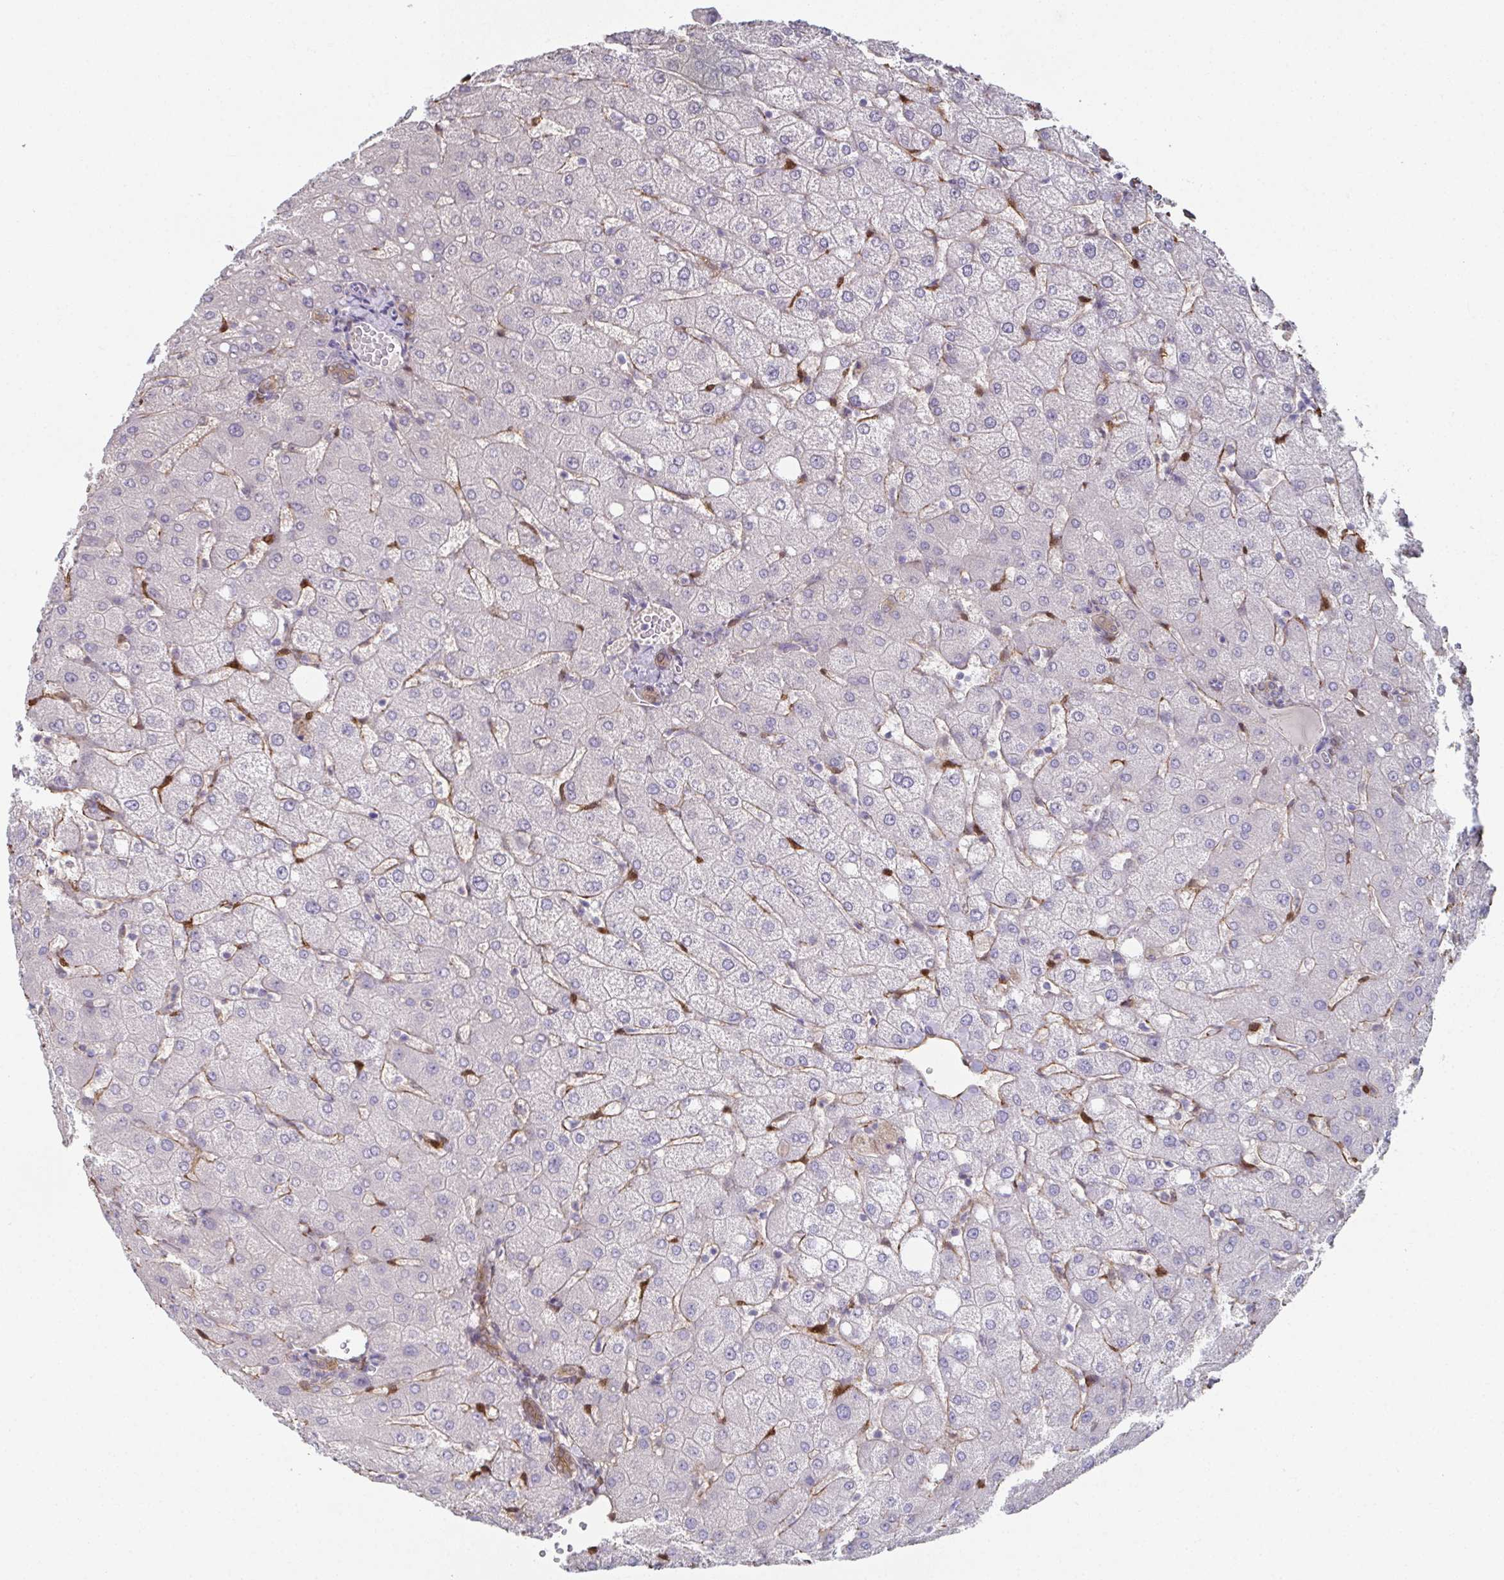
{"staining": {"intensity": "weak", "quantity": "<25%", "location": "cytoplasmic/membranous"}, "tissue": "liver", "cell_type": "Cholangiocytes", "image_type": "normal", "snomed": [{"axis": "morphology", "description": "Normal tissue, NOS"}, {"axis": "topography", "description": "Liver"}], "caption": "Immunohistochemistry photomicrograph of benign liver stained for a protein (brown), which exhibits no staining in cholangiocytes.", "gene": "RBP1", "patient": {"sex": "female", "age": 54}}